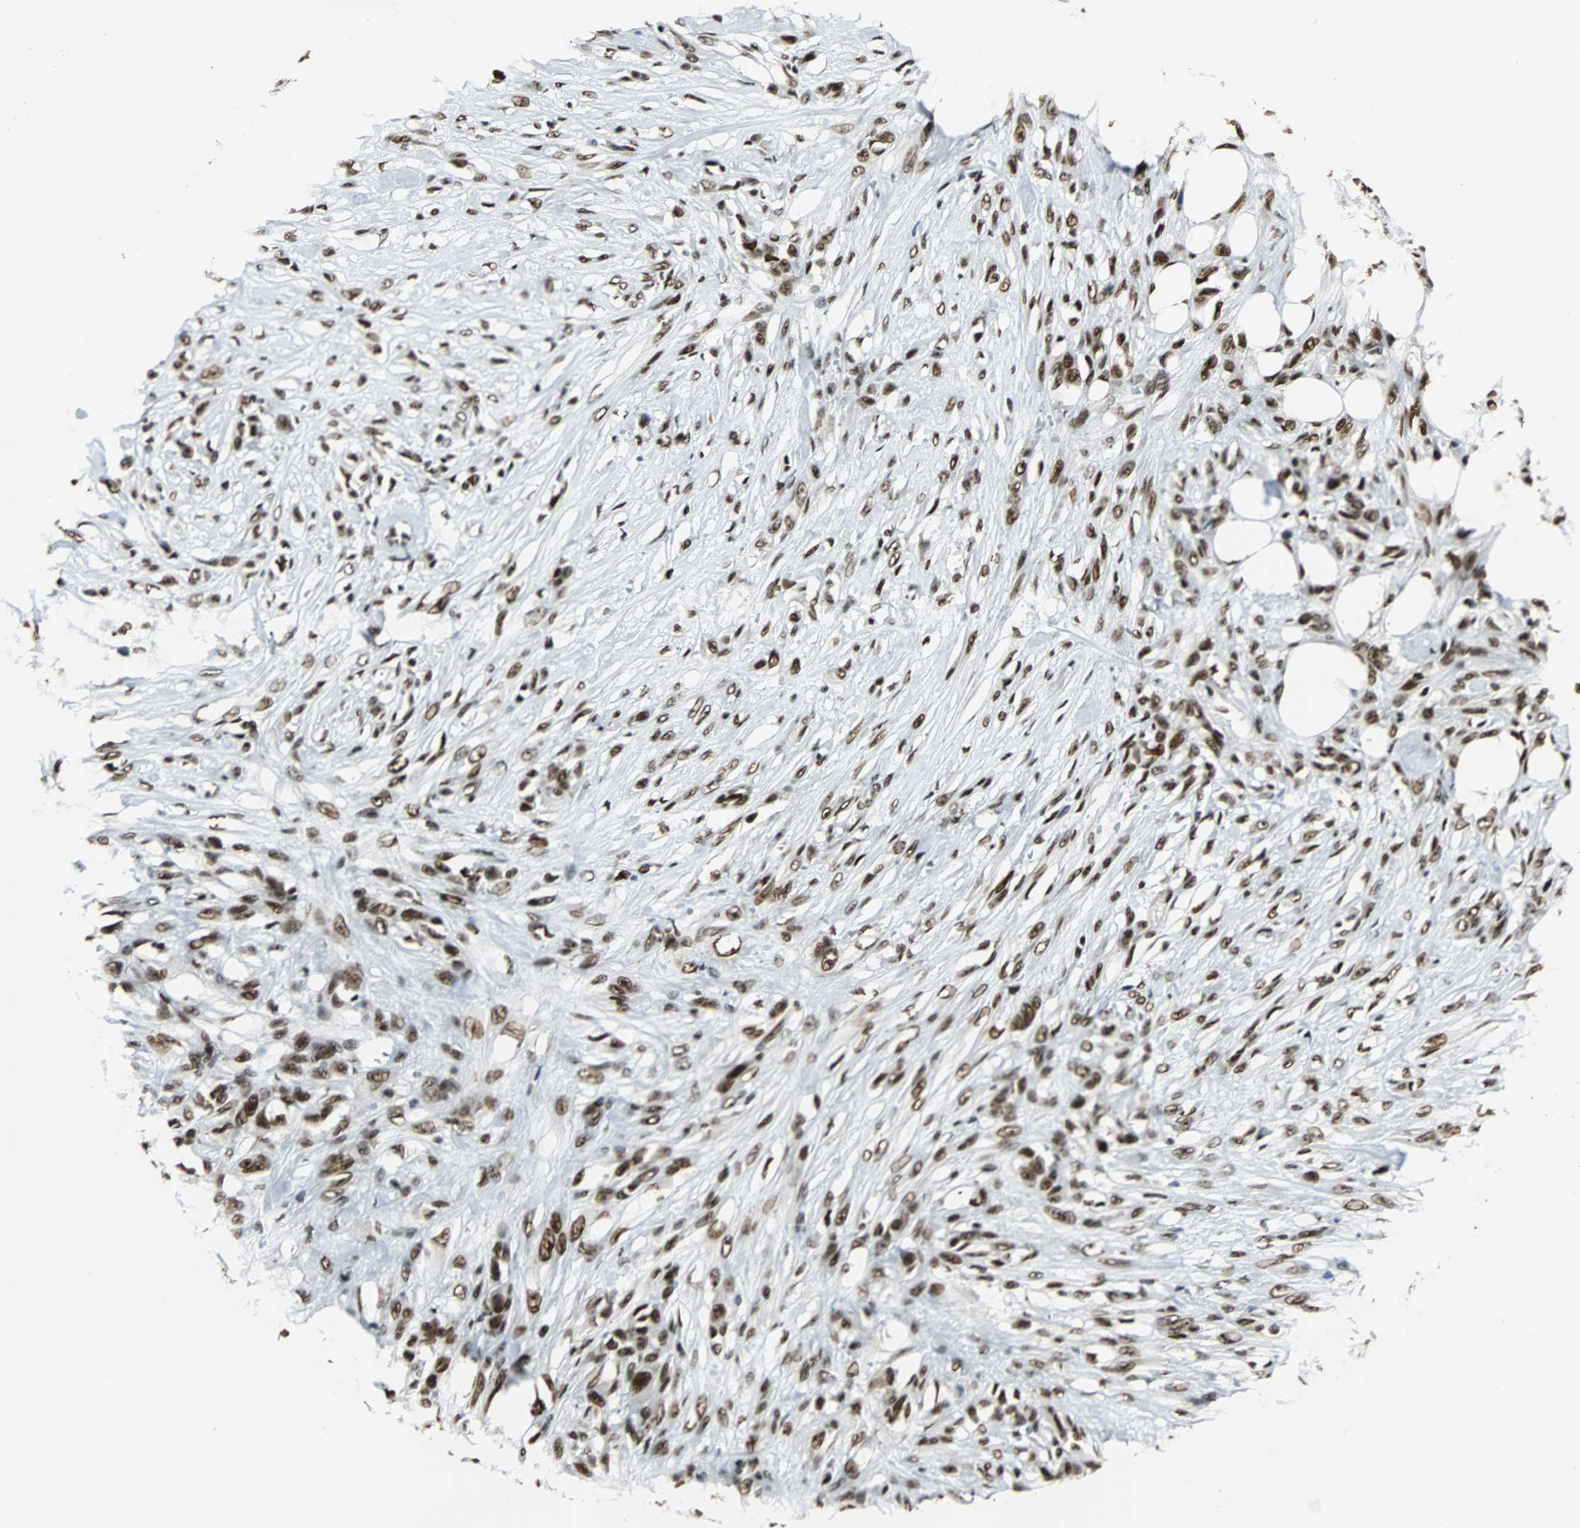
{"staining": {"intensity": "moderate", "quantity": ">75%", "location": "nuclear"}, "tissue": "skin cancer", "cell_type": "Tumor cells", "image_type": "cancer", "snomed": [{"axis": "morphology", "description": "Normal tissue, NOS"}, {"axis": "morphology", "description": "Squamous cell carcinoma, NOS"}, {"axis": "topography", "description": "Skin"}], "caption": "There is medium levels of moderate nuclear expression in tumor cells of squamous cell carcinoma (skin), as demonstrated by immunohistochemical staining (brown color).", "gene": "XRCC4", "patient": {"sex": "female", "age": 59}}